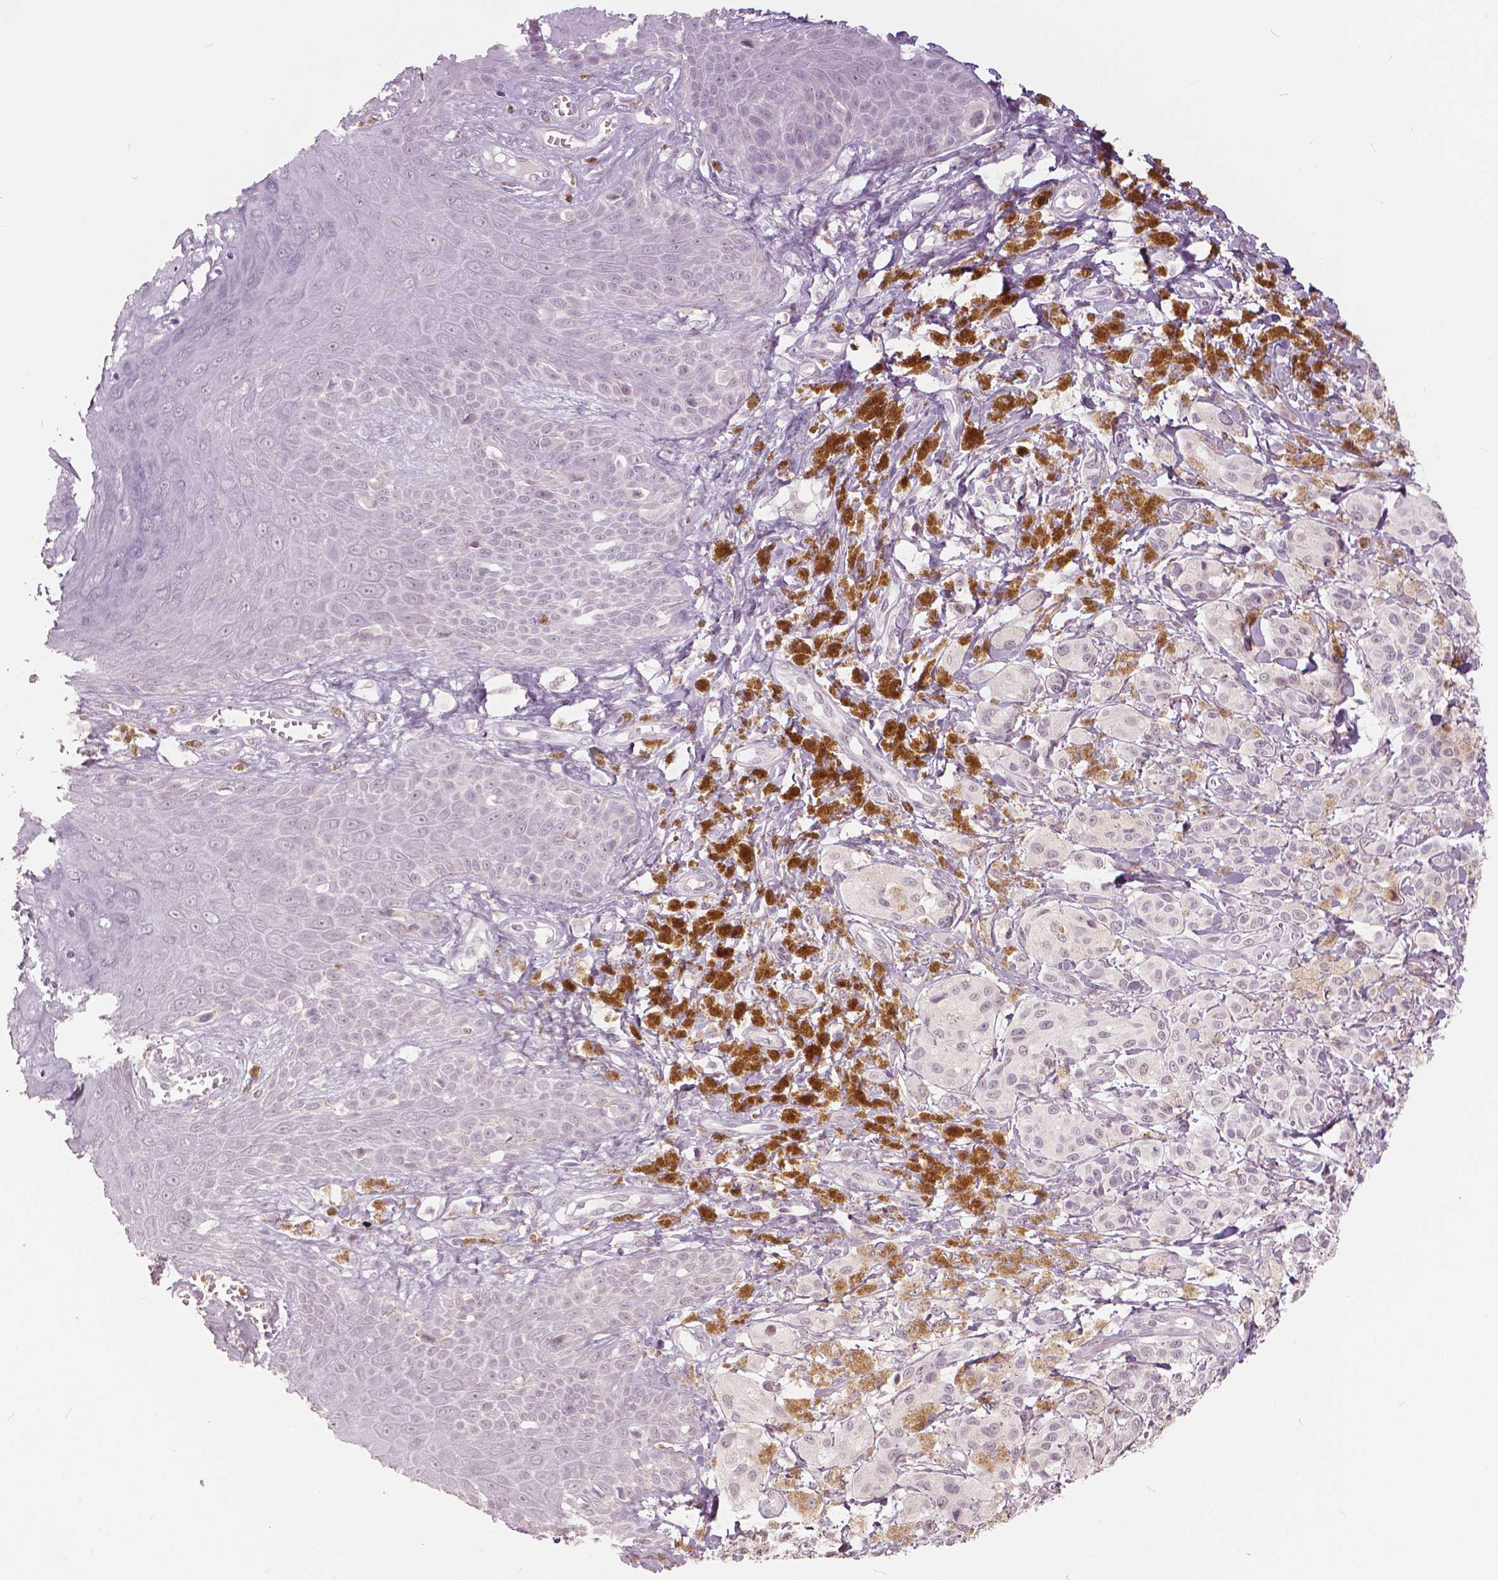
{"staining": {"intensity": "negative", "quantity": "none", "location": "none"}, "tissue": "melanoma", "cell_type": "Tumor cells", "image_type": "cancer", "snomed": [{"axis": "morphology", "description": "Malignant melanoma, NOS"}, {"axis": "topography", "description": "Skin"}], "caption": "Photomicrograph shows no protein positivity in tumor cells of malignant melanoma tissue. The staining is performed using DAB brown chromogen with nuclei counter-stained in using hematoxylin.", "gene": "NANOG", "patient": {"sex": "female", "age": 80}}